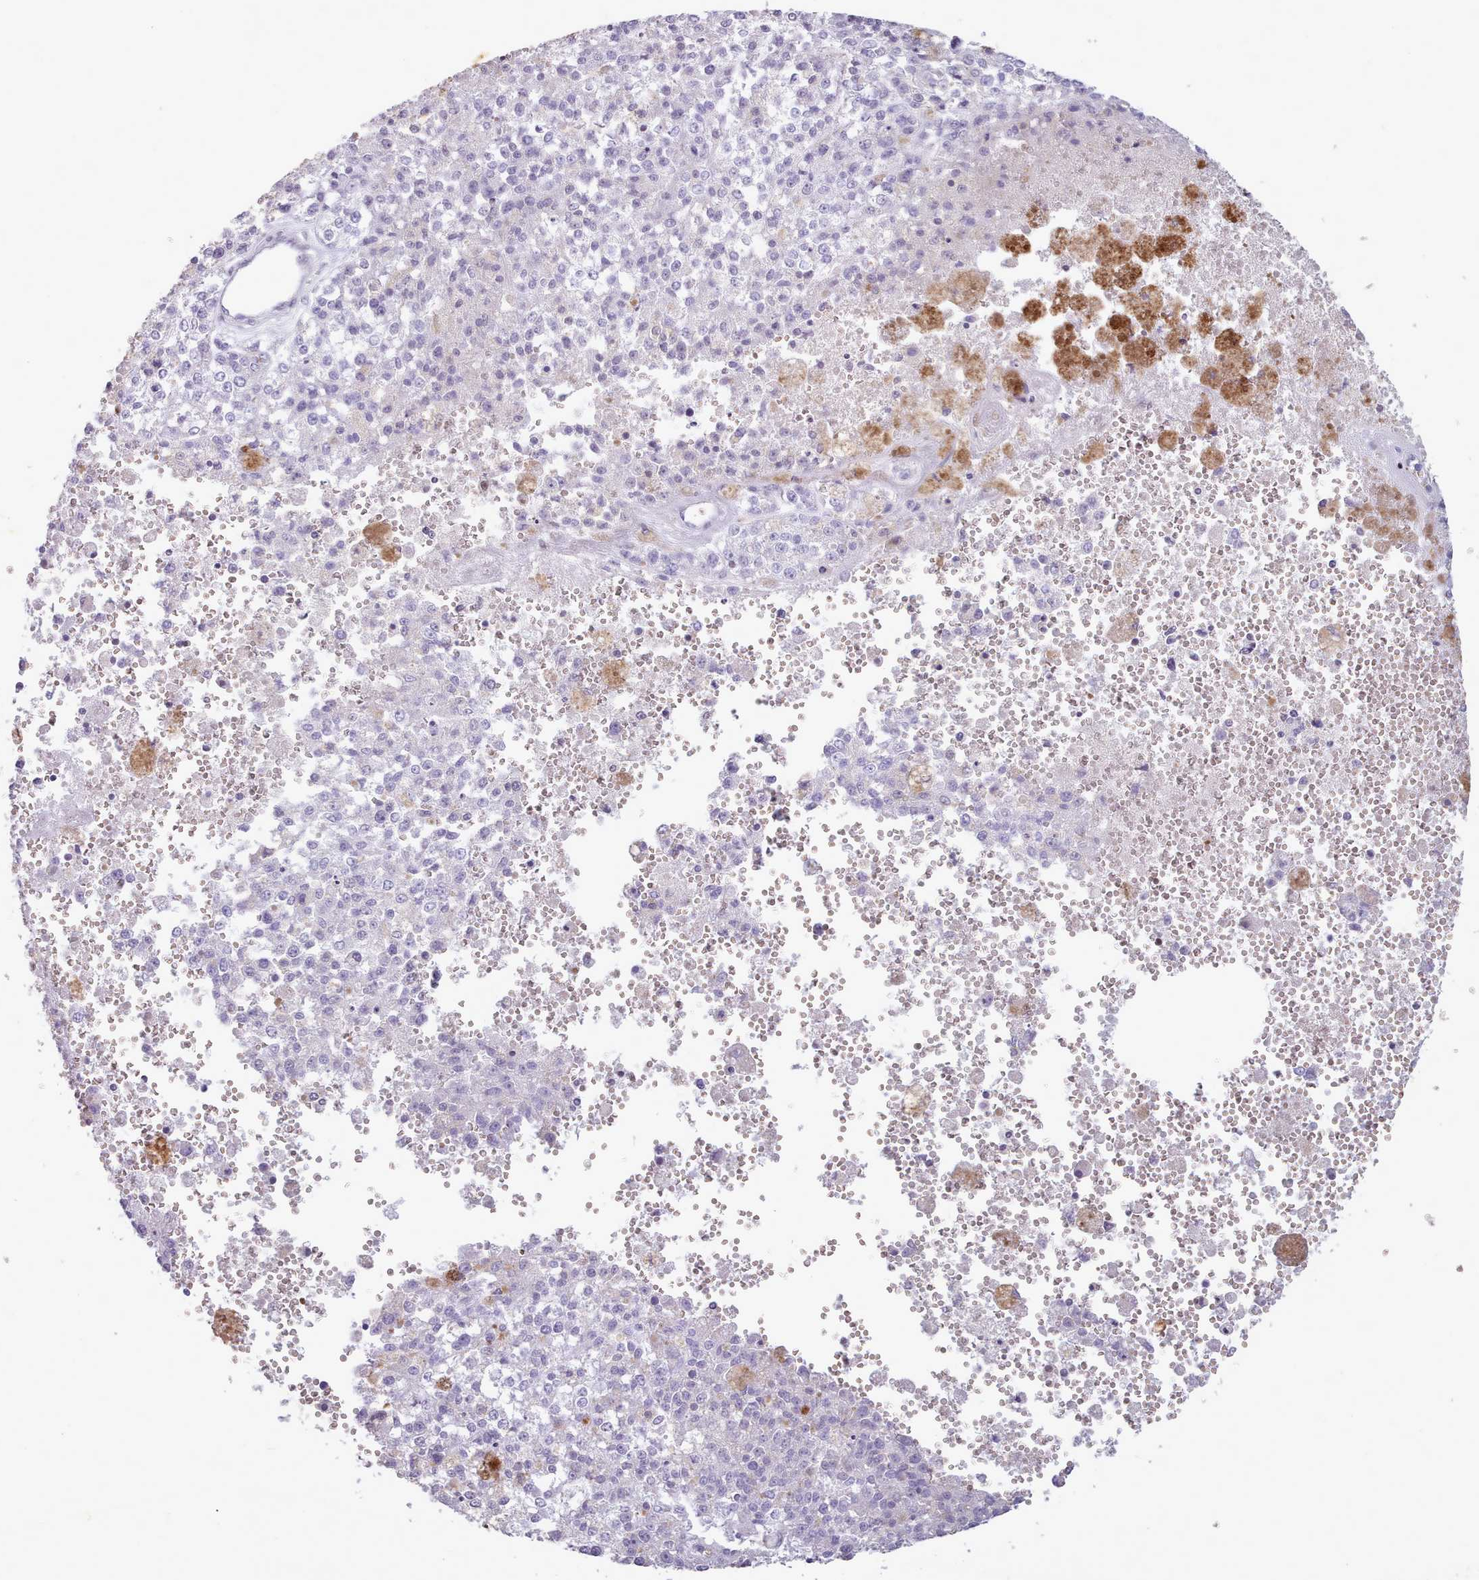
{"staining": {"intensity": "negative", "quantity": "none", "location": "none"}, "tissue": "melanoma", "cell_type": "Tumor cells", "image_type": "cancer", "snomed": [{"axis": "morphology", "description": "Malignant melanoma, NOS"}, {"axis": "topography", "description": "Skin"}], "caption": "An image of human melanoma is negative for staining in tumor cells.", "gene": "KCNT2", "patient": {"sex": "female", "age": 64}}